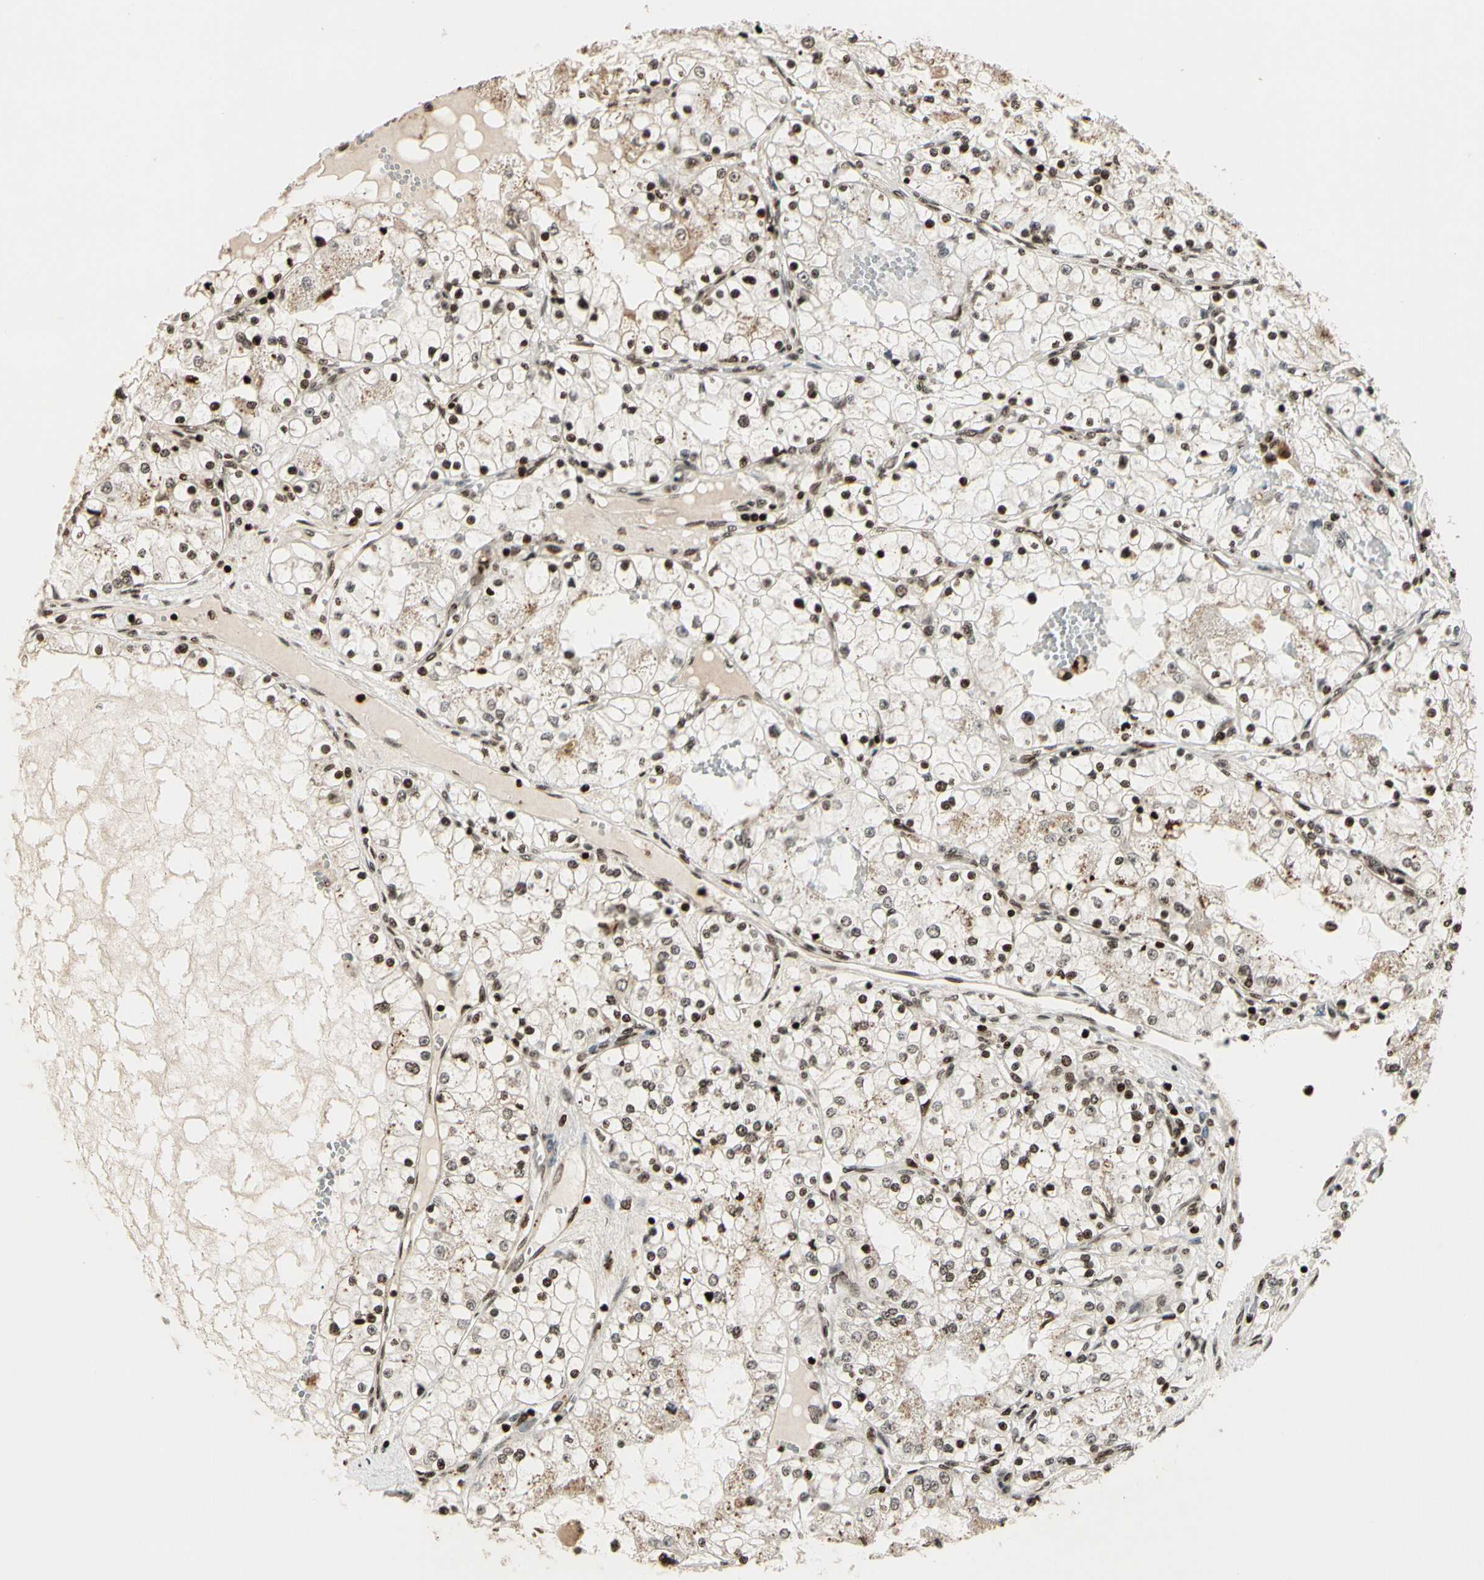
{"staining": {"intensity": "moderate", "quantity": ">75%", "location": "cytoplasmic/membranous,nuclear"}, "tissue": "renal cancer", "cell_type": "Tumor cells", "image_type": "cancer", "snomed": [{"axis": "morphology", "description": "Adenocarcinoma, NOS"}, {"axis": "topography", "description": "Kidney"}], "caption": "Renal cancer stained for a protein exhibits moderate cytoplasmic/membranous and nuclear positivity in tumor cells. The protein is stained brown, and the nuclei are stained in blue (DAB IHC with brightfield microscopy, high magnification).", "gene": "TSHZ3", "patient": {"sex": "male", "age": 68}}